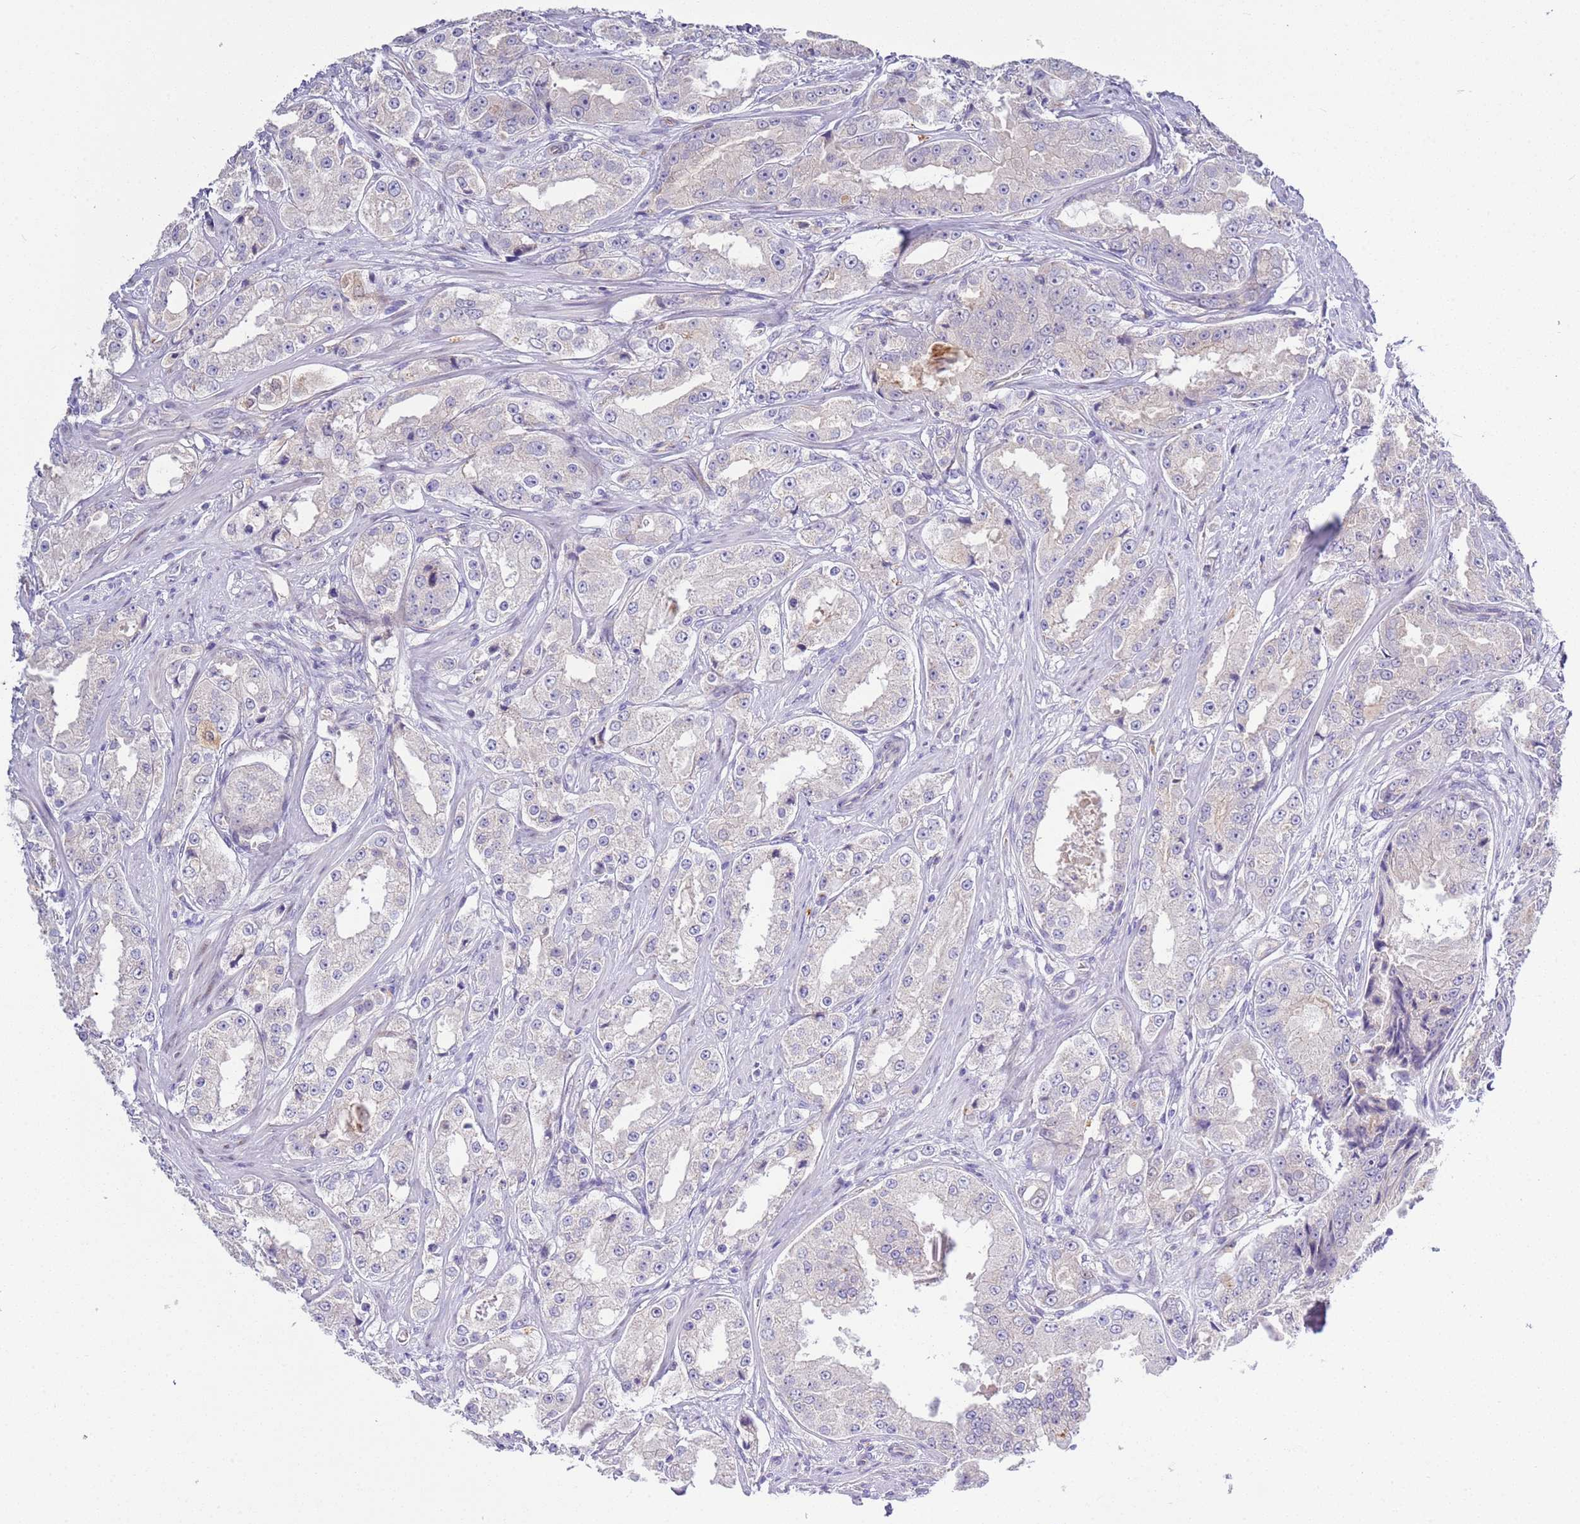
{"staining": {"intensity": "negative", "quantity": "none", "location": "none"}, "tissue": "prostate cancer", "cell_type": "Tumor cells", "image_type": "cancer", "snomed": [{"axis": "morphology", "description": "Adenocarcinoma, High grade"}, {"axis": "topography", "description": "Prostate"}], "caption": "The photomicrograph shows no staining of tumor cells in high-grade adenocarcinoma (prostate). (DAB (3,3'-diaminobenzidine) immunohistochemistry, high magnification).", "gene": "BRMS1L", "patient": {"sex": "male", "age": 73}}